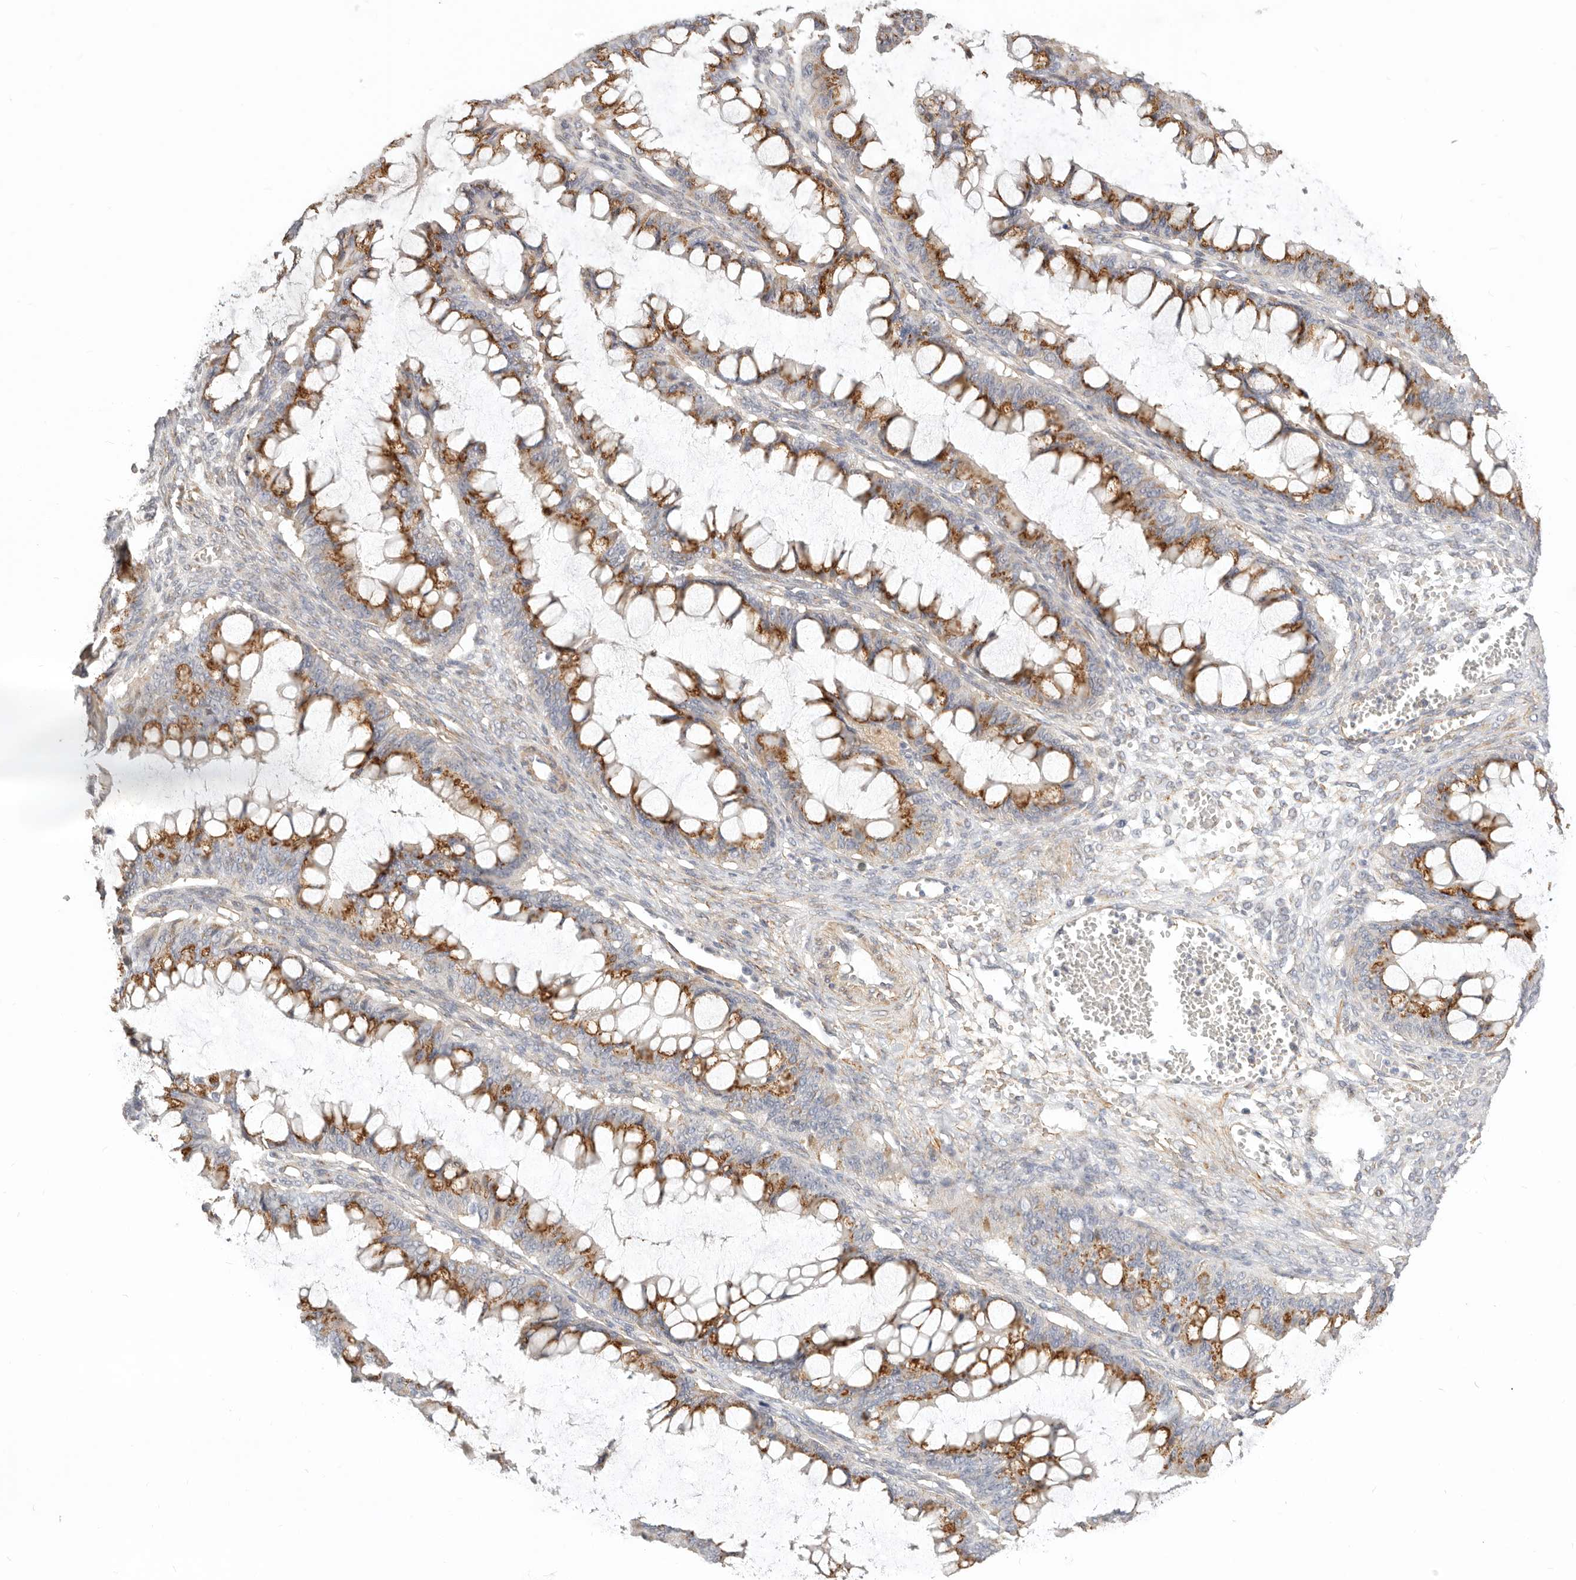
{"staining": {"intensity": "moderate", "quantity": ">75%", "location": "cytoplasmic/membranous"}, "tissue": "ovarian cancer", "cell_type": "Tumor cells", "image_type": "cancer", "snomed": [{"axis": "morphology", "description": "Cystadenocarcinoma, mucinous, NOS"}, {"axis": "topography", "description": "Ovary"}], "caption": "Tumor cells show medium levels of moderate cytoplasmic/membranous staining in approximately >75% of cells in mucinous cystadenocarcinoma (ovarian).", "gene": "RABAC1", "patient": {"sex": "female", "age": 73}}